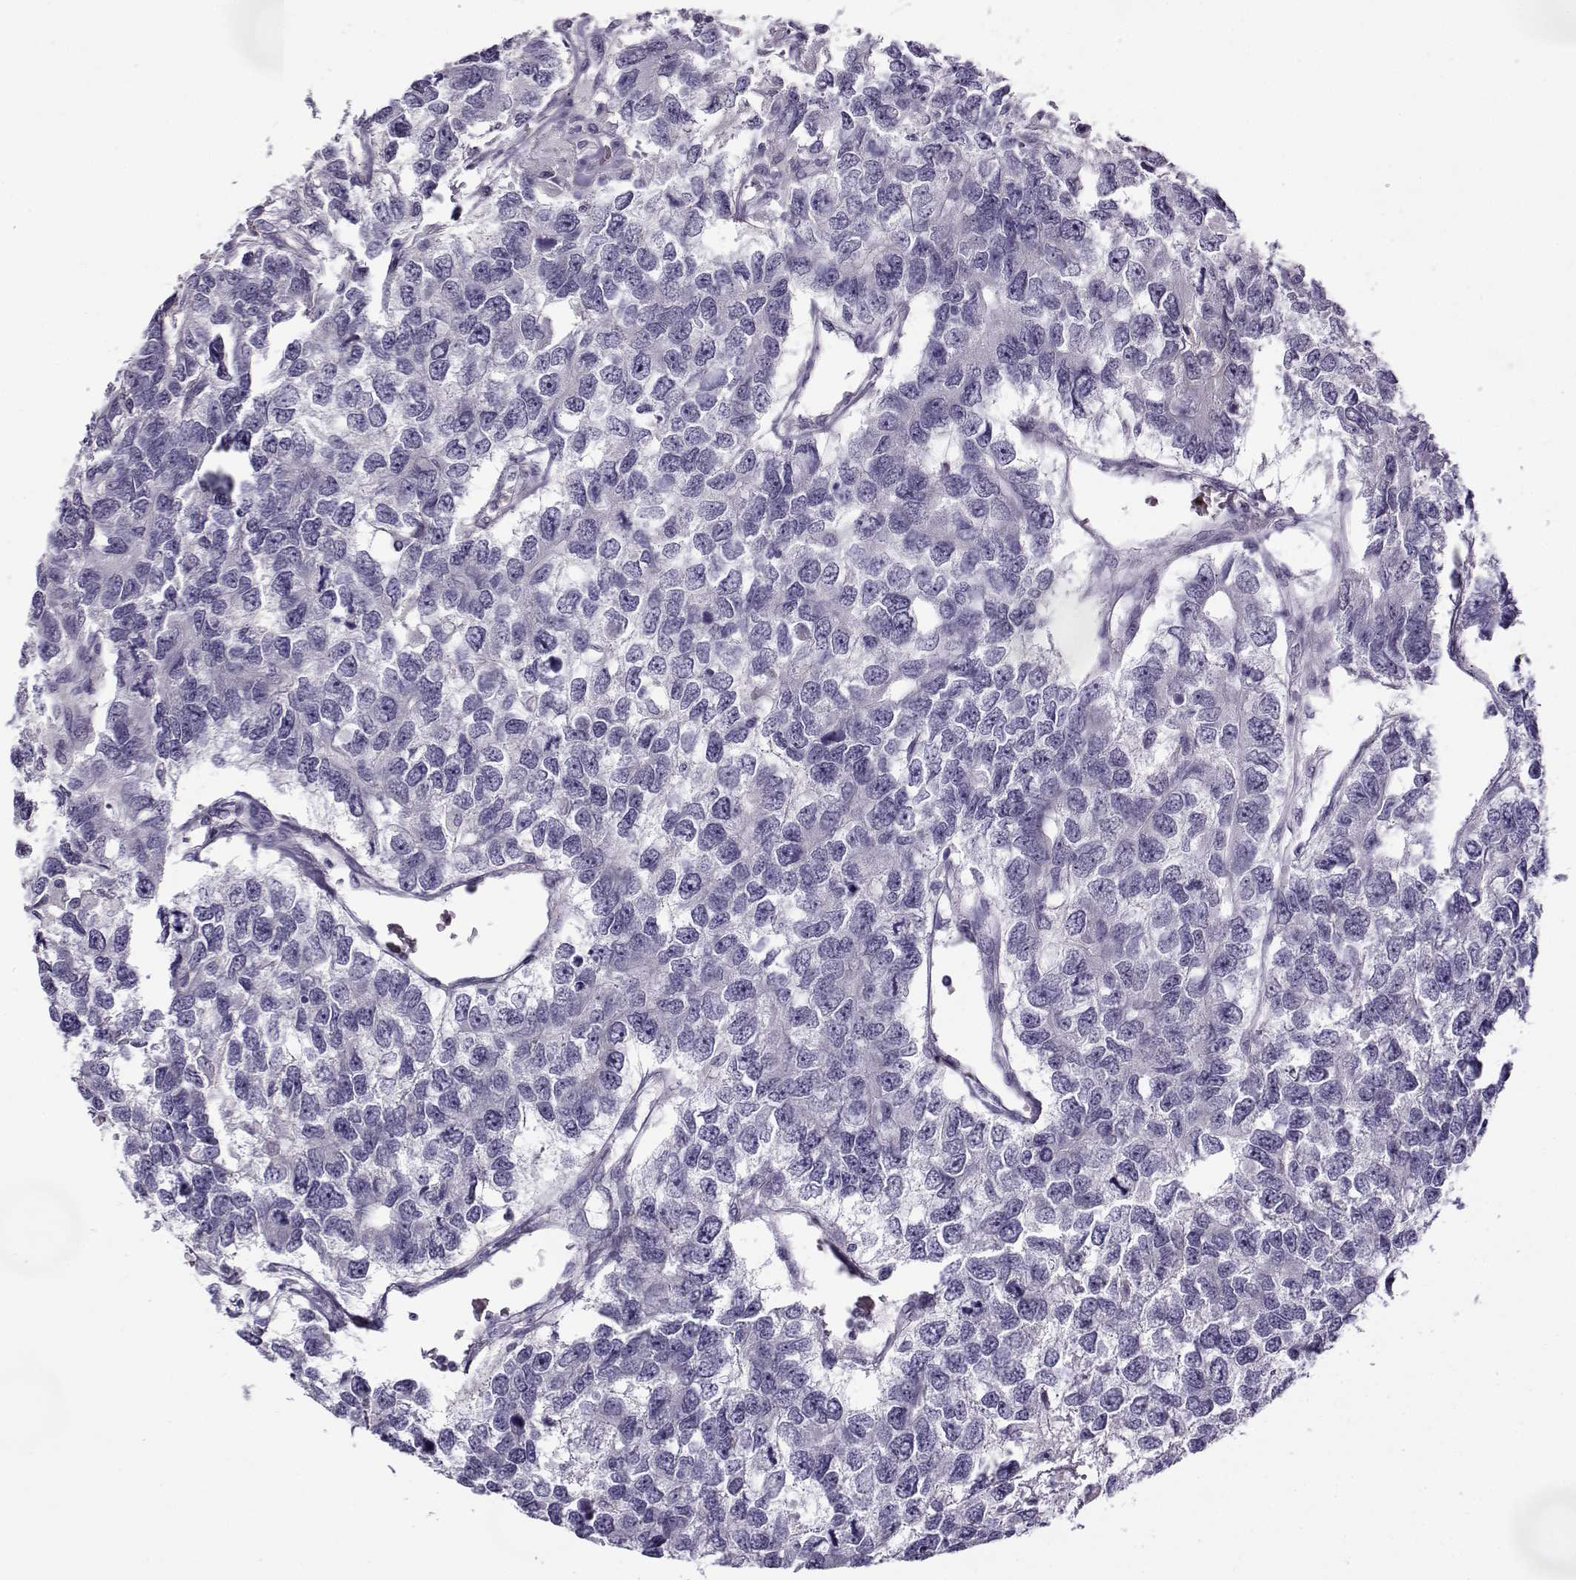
{"staining": {"intensity": "negative", "quantity": "none", "location": "none"}, "tissue": "testis cancer", "cell_type": "Tumor cells", "image_type": "cancer", "snomed": [{"axis": "morphology", "description": "Seminoma, NOS"}, {"axis": "topography", "description": "Testis"}], "caption": "Immunohistochemical staining of human seminoma (testis) exhibits no significant staining in tumor cells.", "gene": "GTSF1L", "patient": {"sex": "male", "age": 52}}